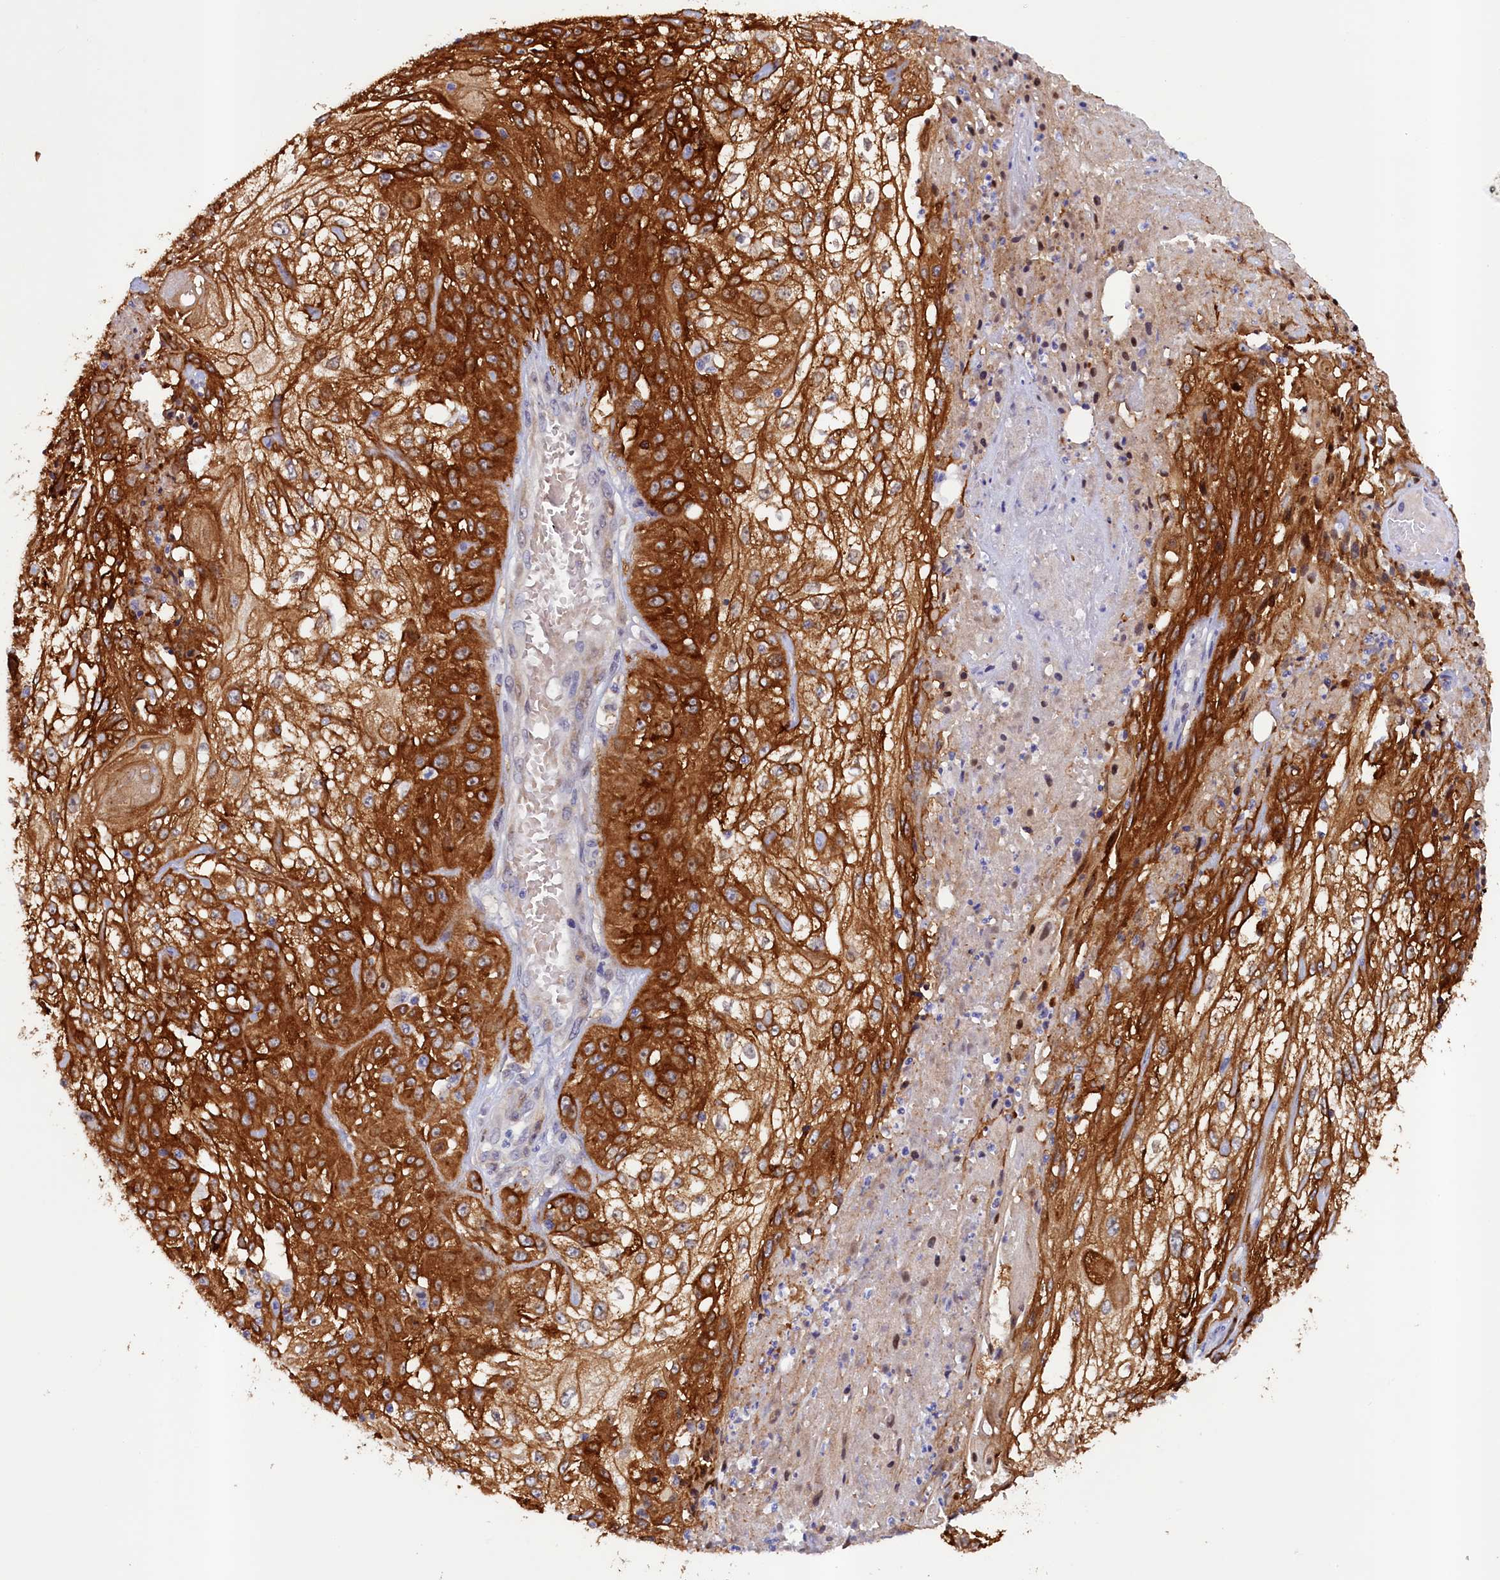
{"staining": {"intensity": "strong", "quantity": ">75%", "location": "cytoplasmic/membranous"}, "tissue": "skin cancer", "cell_type": "Tumor cells", "image_type": "cancer", "snomed": [{"axis": "morphology", "description": "Squamous cell carcinoma, NOS"}, {"axis": "morphology", "description": "Squamous cell carcinoma, metastatic, NOS"}, {"axis": "topography", "description": "Skin"}, {"axis": "topography", "description": "Lymph node"}], "caption": "The histopathology image shows immunohistochemical staining of skin cancer (metastatic squamous cell carcinoma). There is strong cytoplasmic/membranous positivity is appreciated in approximately >75% of tumor cells.", "gene": "PACSIN3", "patient": {"sex": "male", "age": 75}}